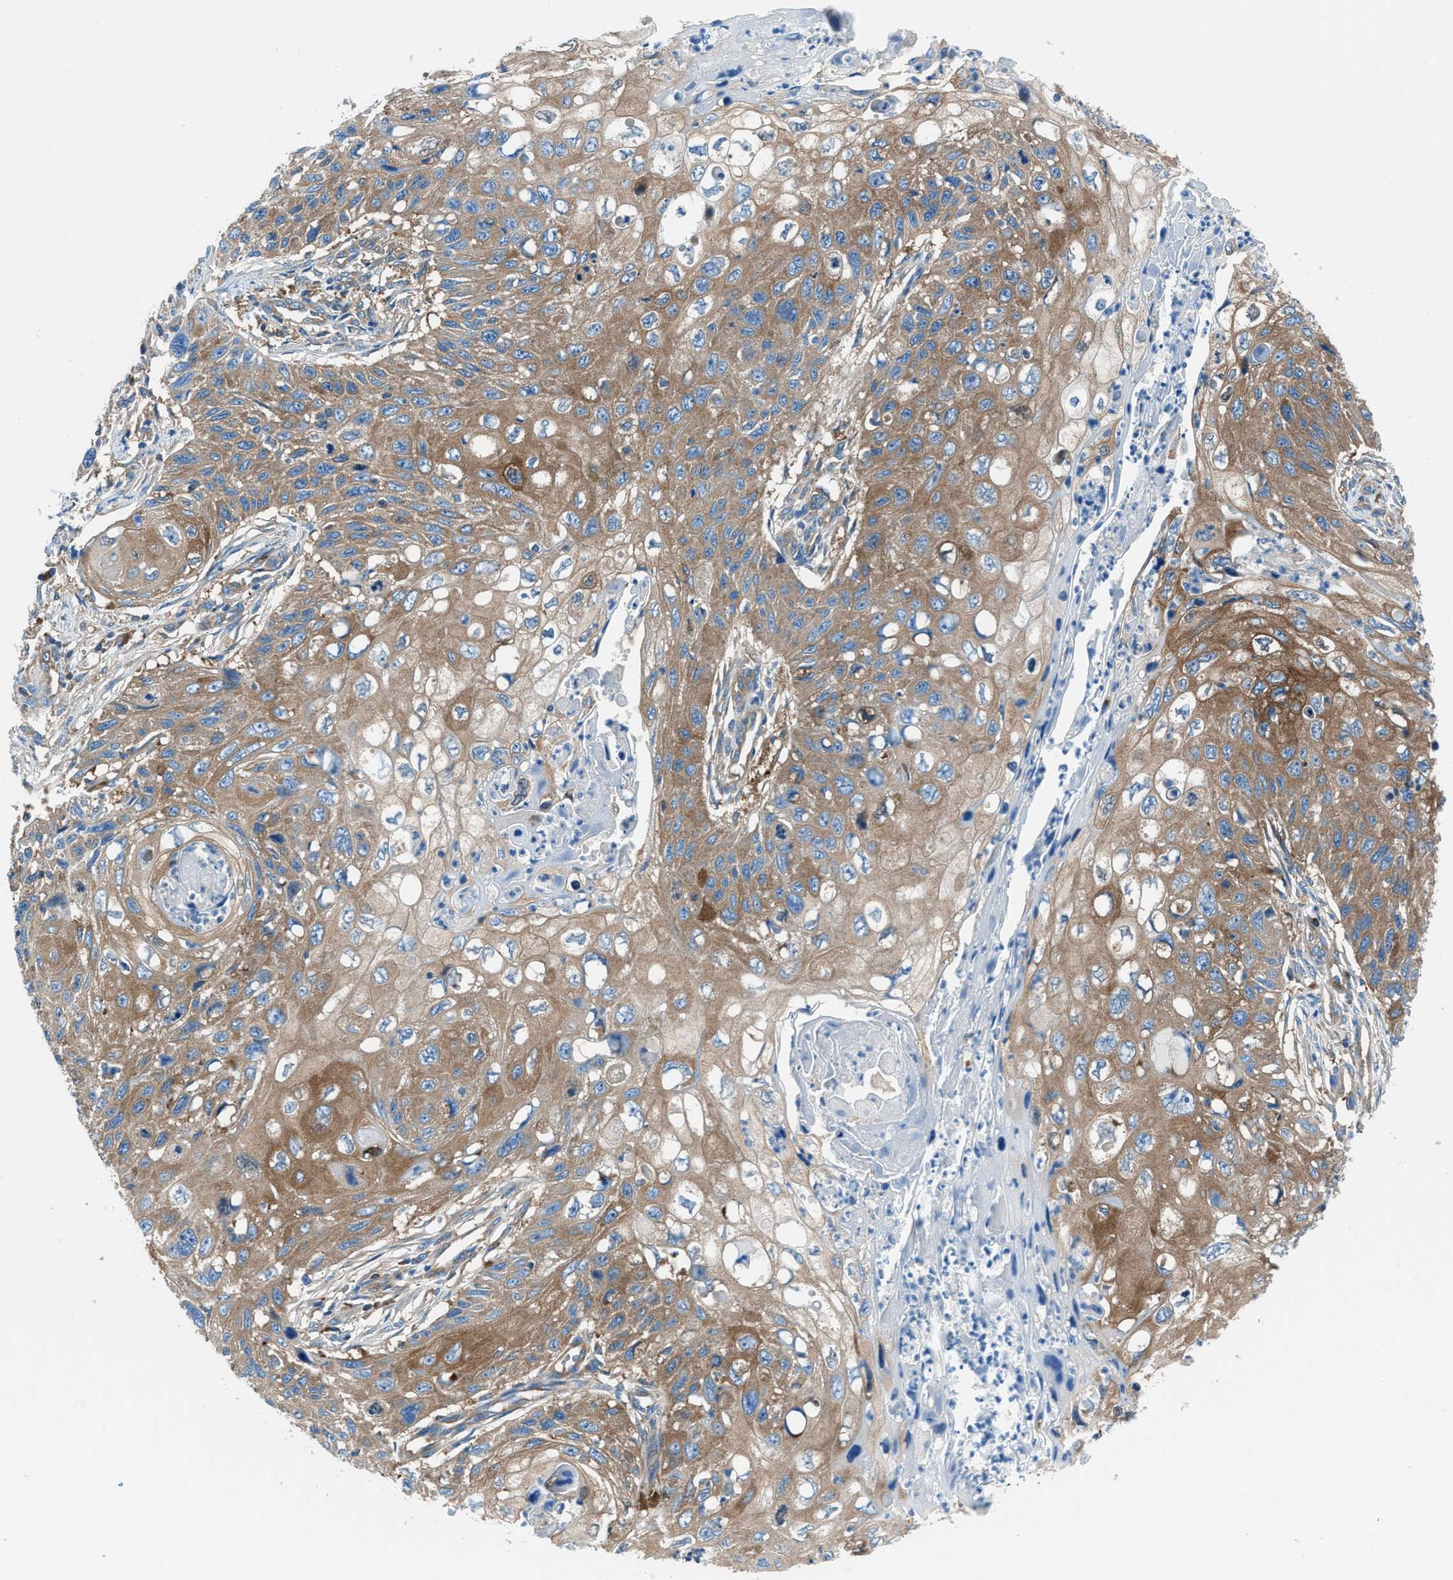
{"staining": {"intensity": "moderate", "quantity": ">75%", "location": "cytoplasmic/membranous"}, "tissue": "cervical cancer", "cell_type": "Tumor cells", "image_type": "cancer", "snomed": [{"axis": "morphology", "description": "Squamous cell carcinoma, NOS"}, {"axis": "topography", "description": "Cervix"}], "caption": "An immunohistochemistry (IHC) histopathology image of tumor tissue is shown. Protein staining in brown highlights moderate cytoplasmic/membranous positivity in cervical cancer within tumor cells. (Stains: DAB (3,3'-diaminobenzidine) in brown, nuclei in blue, Microscopy: brightfield microscopy at high magnification).", "gene": "SARS1", "patient": {"sex": "female", "age": 70}}